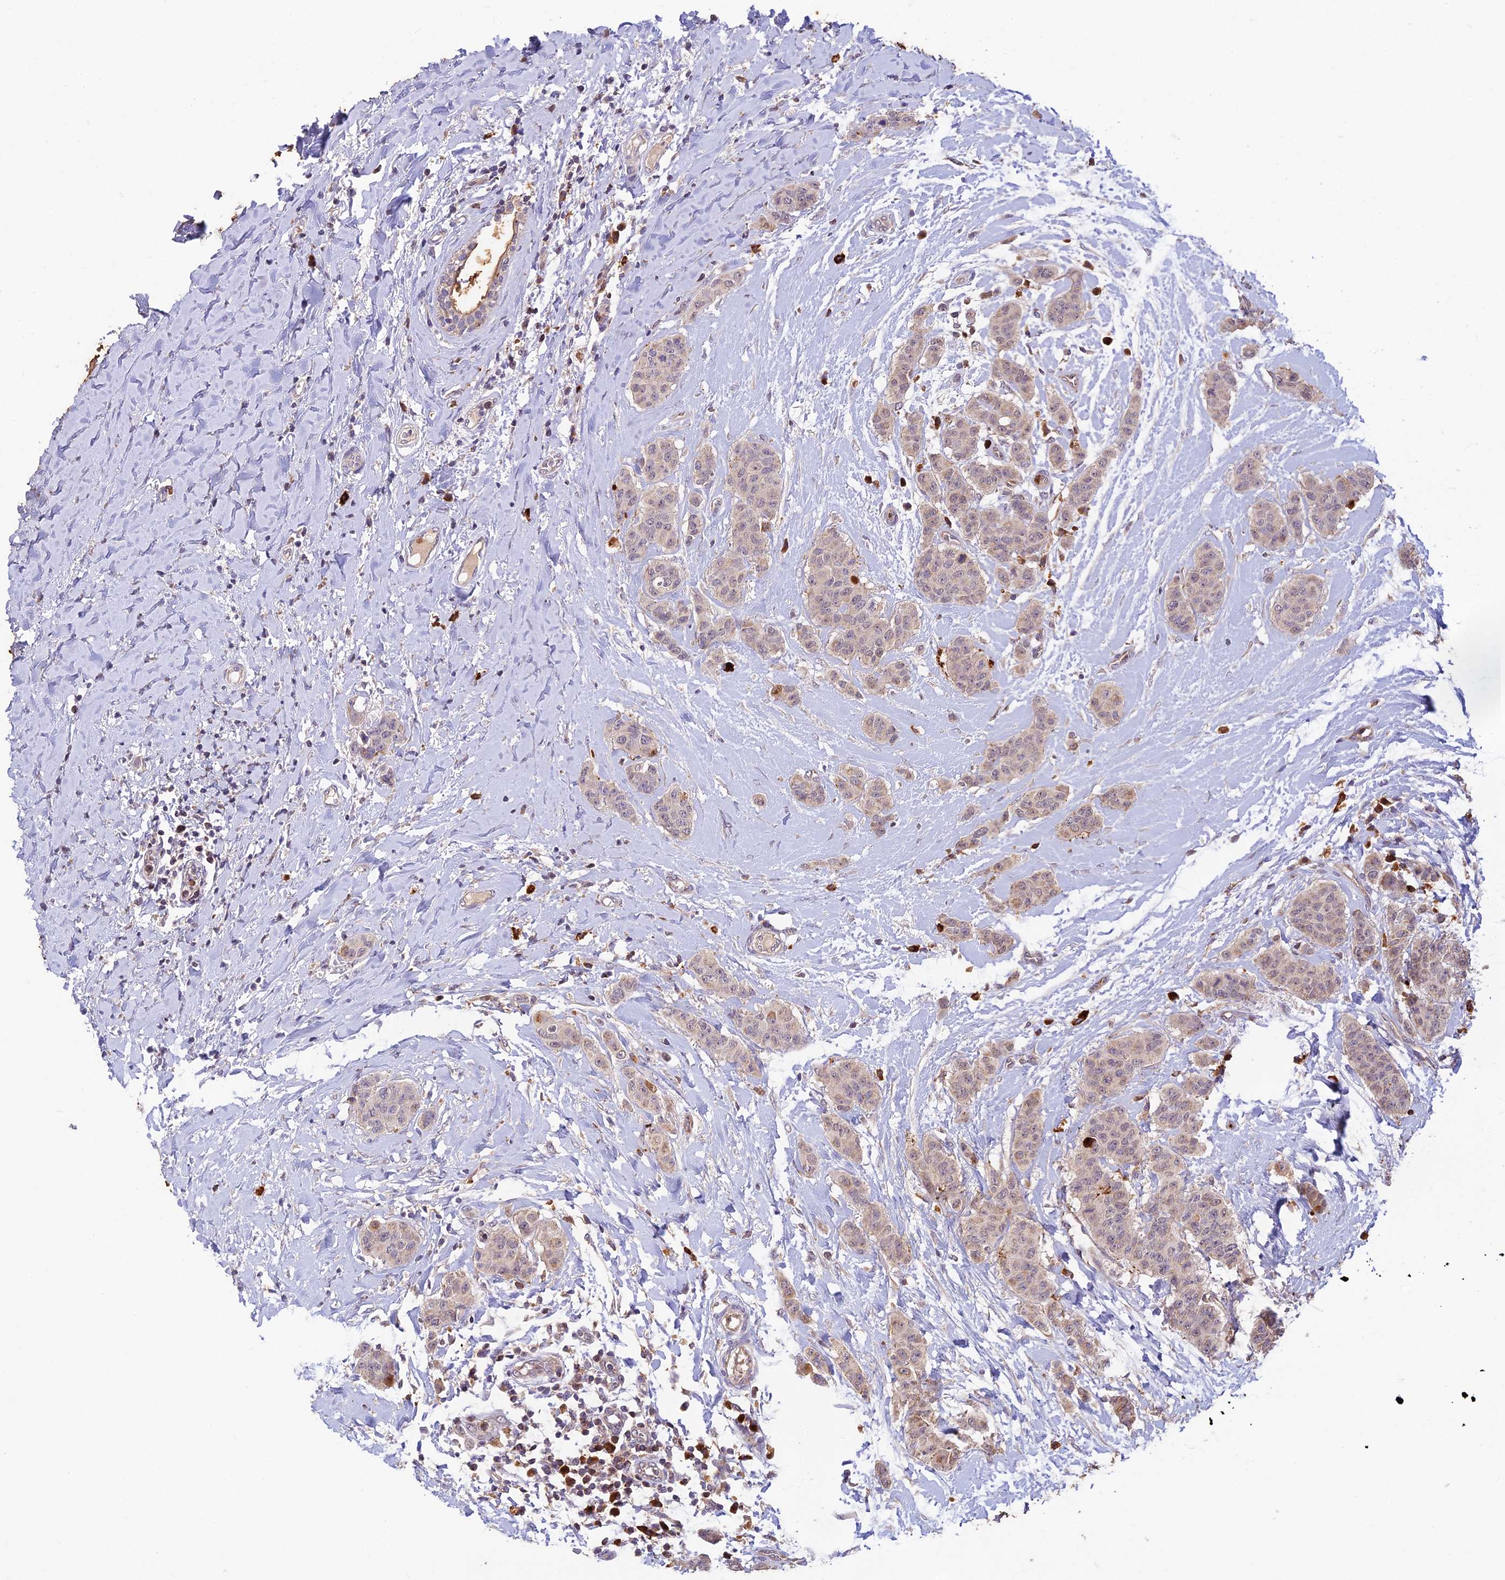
{"staining": {"intensity": "weak", "quantity": "25%-75%", "location": "cytoplasmic/membranous"}, "tissue": "breast cancer", "cell_type": "Tumor cells", "image_type": "cancer", "snomed": [{"axis": "morphology", "description": "Duct carcinoma"}, {"axis": "topography", "description": "Breast"}], "caption": "A low amount of weak cytoplasmic/membranous expression is seen in approximately 25%-75% of tumor cells in invasive ductal carcinoma (breast) tissue.", "gene": "ASPDH", "patient": {"sex": "female", "age": 40}}